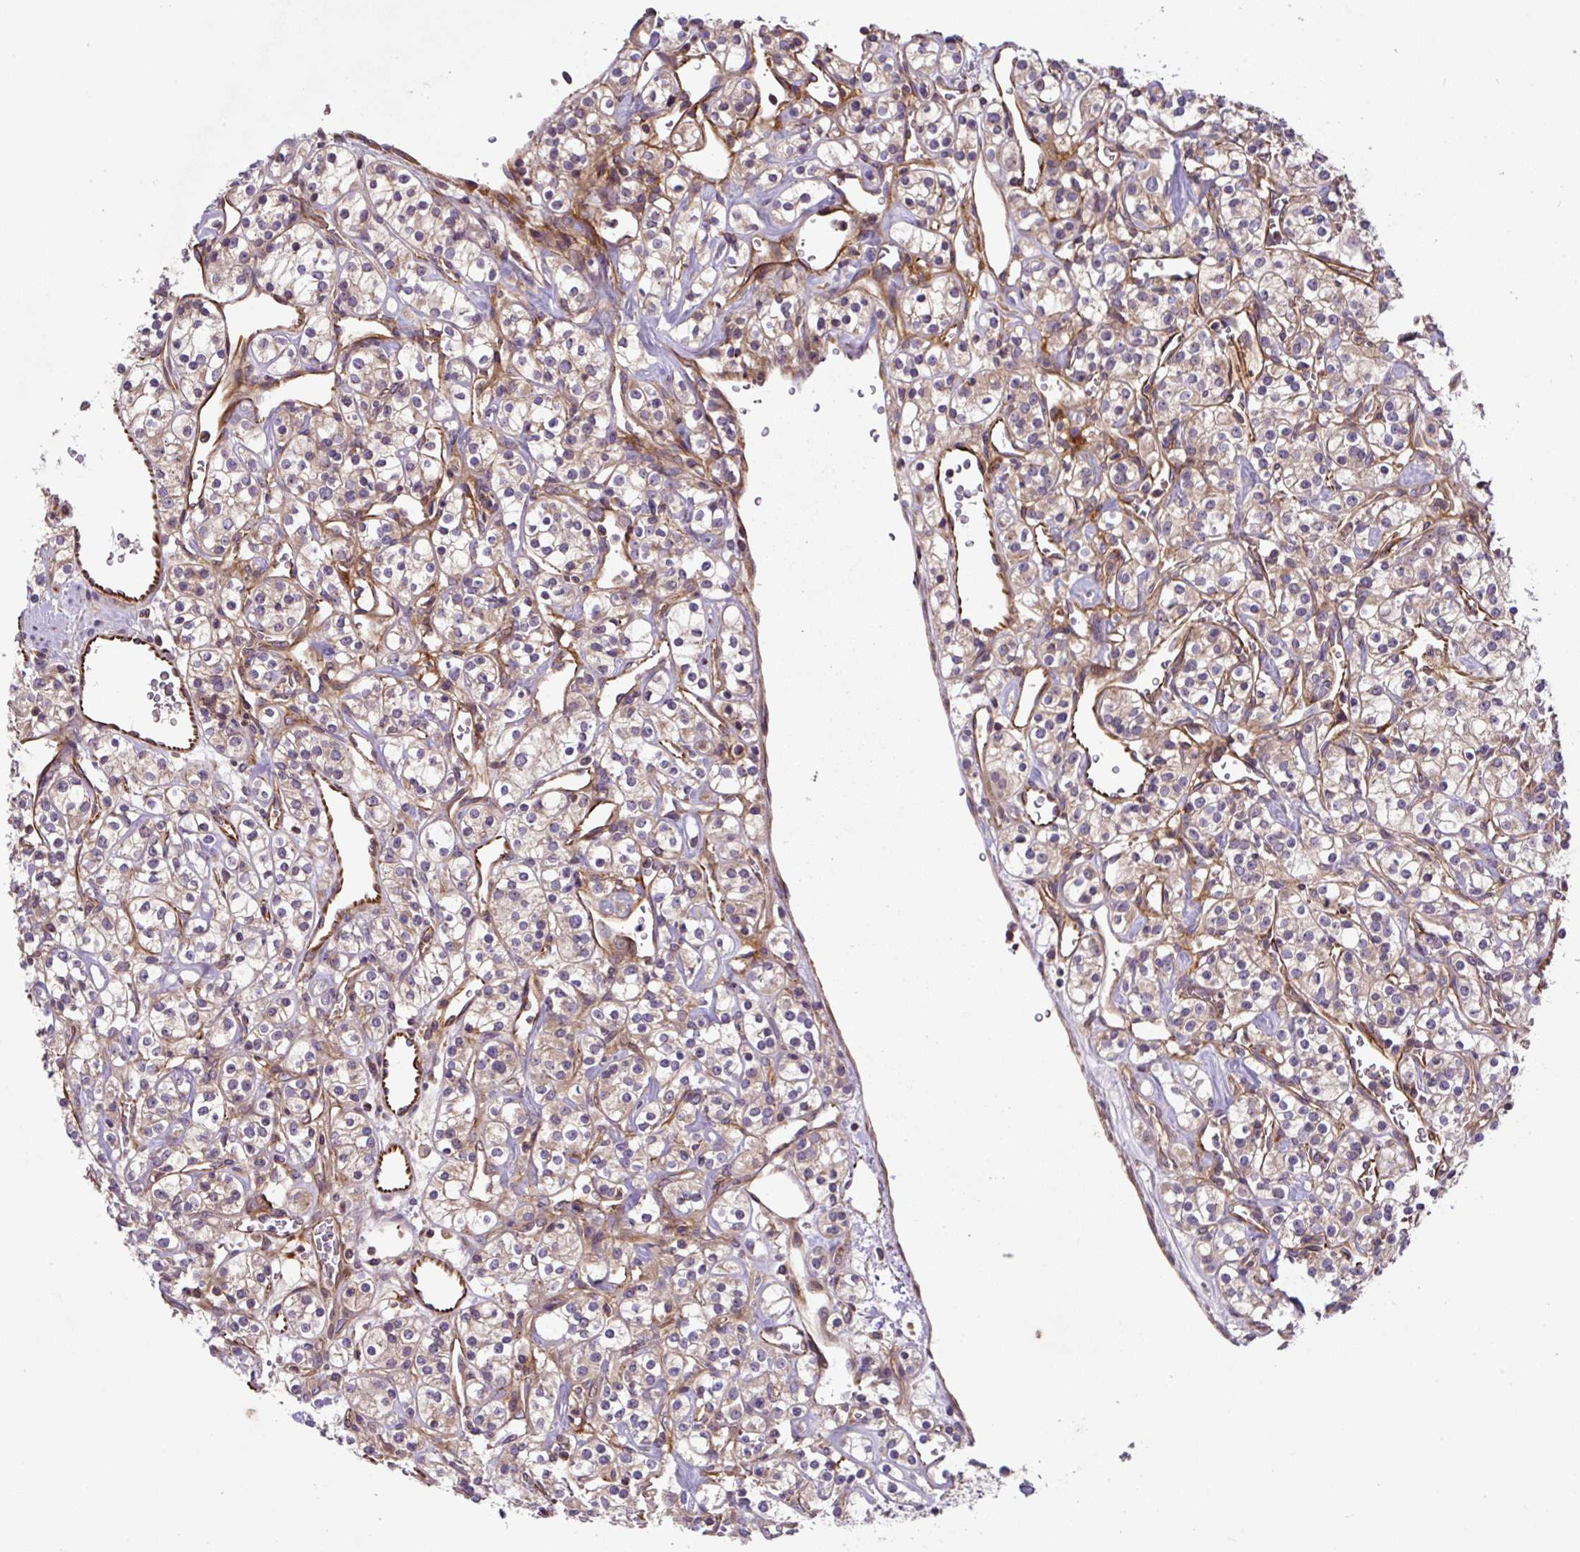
{"staining": {"intensity": "weak", "quantity": "25%-75%", "location": "cytoplasmic/membranous"}, "tissue": "renal cancer", "cell_type": "Tumor cells", "image_type": "cancer", "snomed": [{"axis": "morphology", "description": "Adenocarcinoma, NOS"}, {"axis": "topography", "description": "Kidney"}], "caption": "Immunohistochemical staining of human renal adenocarcinoma shows low levels of weak cytoplasmic/membranous positivity in about 25%-75% of tumor cells.", "gene": "APOBEC3D", "patient": {"sex": "male", "age": 77}}